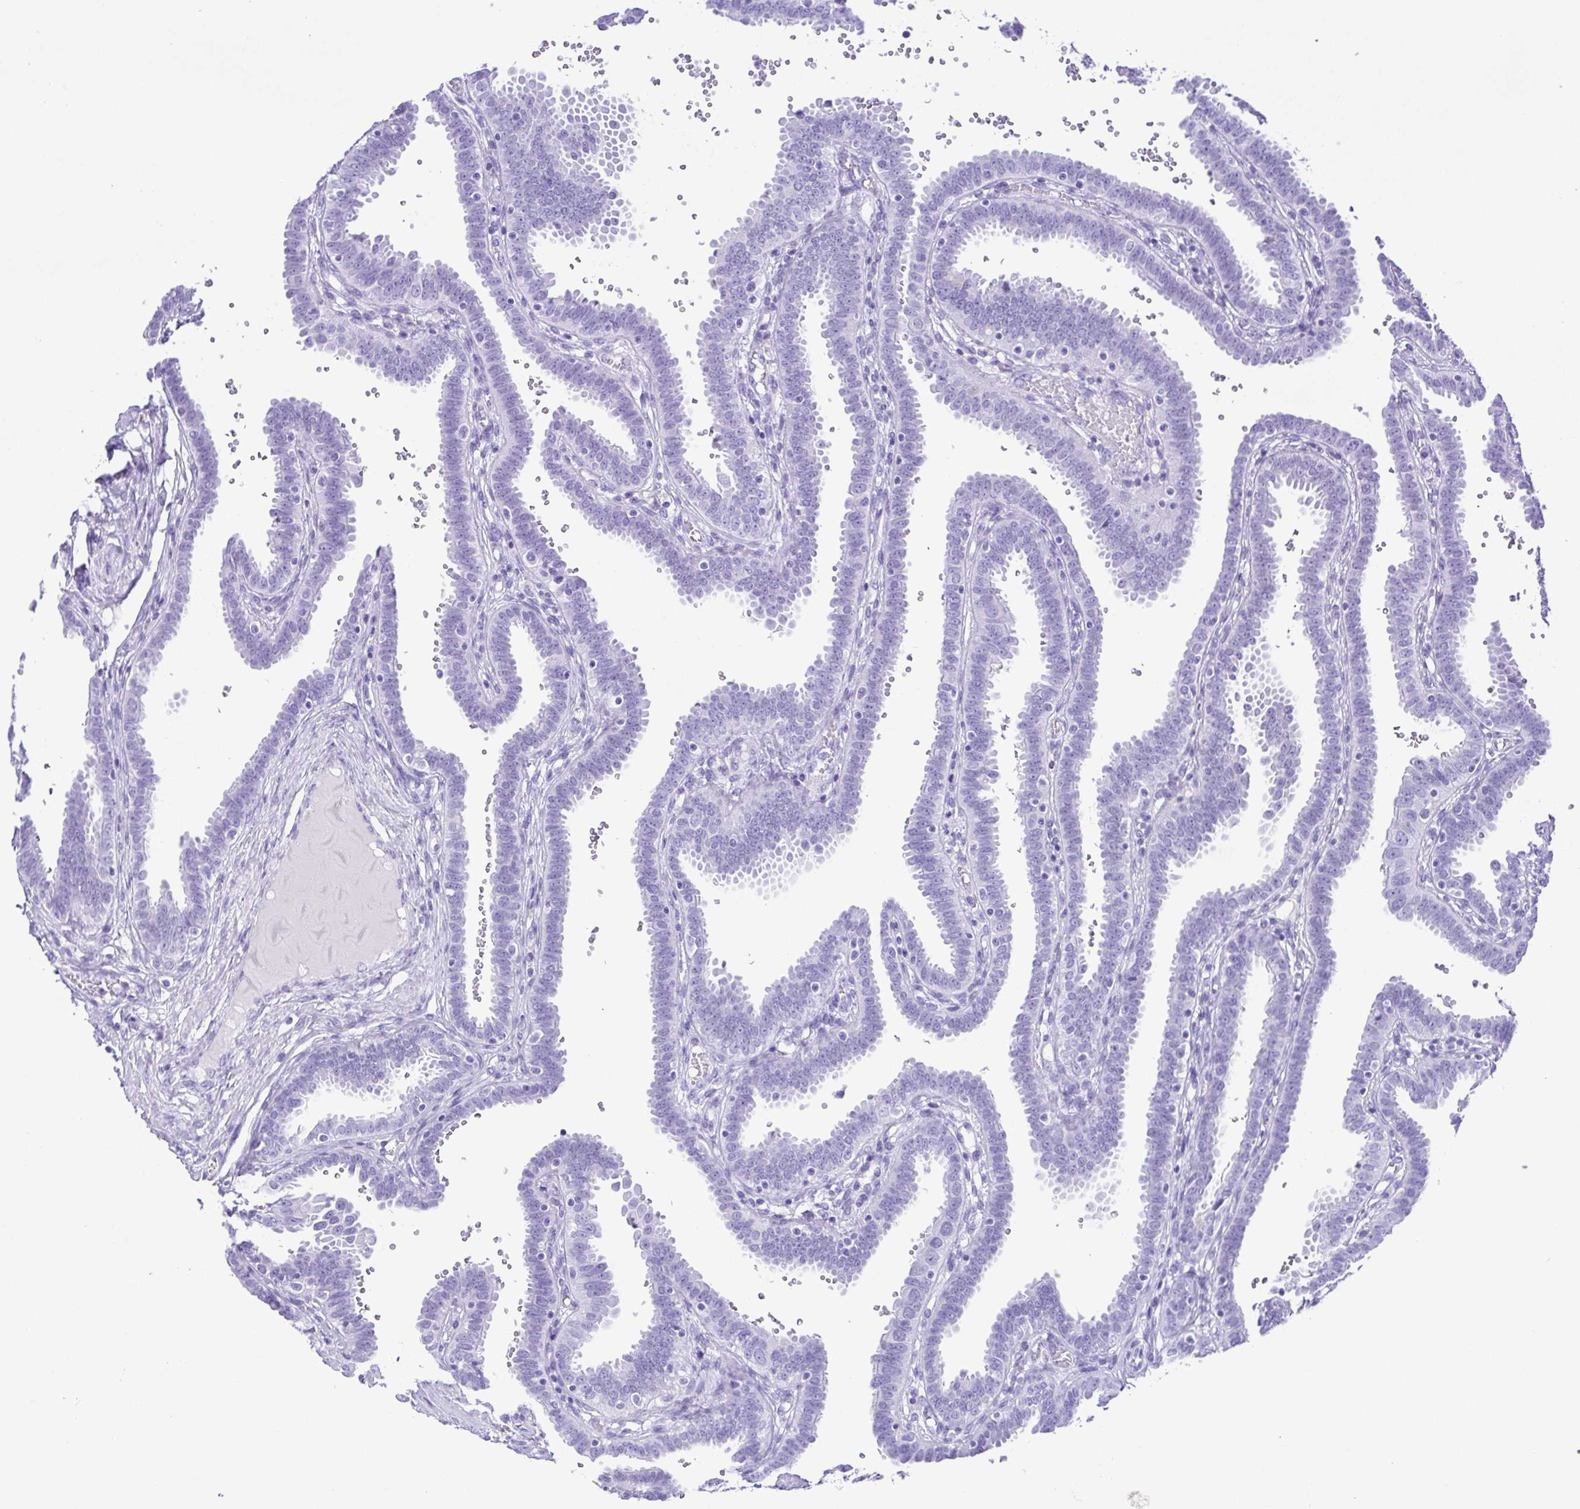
{"staining": {"intensity": "negative", "quantity": "none", "location": "none"}, "tissue": "fallopian tube", "cell_type": "Glandular cells", "image_type": "normal", "snomed": [{"axis": "morphology", "description": "Normal tissue, NOS"}, {"axis": "topography", "description": "Fallopian tube"}], "caption": "A high-resolution histopathology image shows IHC staining of unremarkable fallopian tube, which displays no significant positivity in glandular cells.", "gene": "ERP27", "patient": {"sex": "female", "age": 37}}